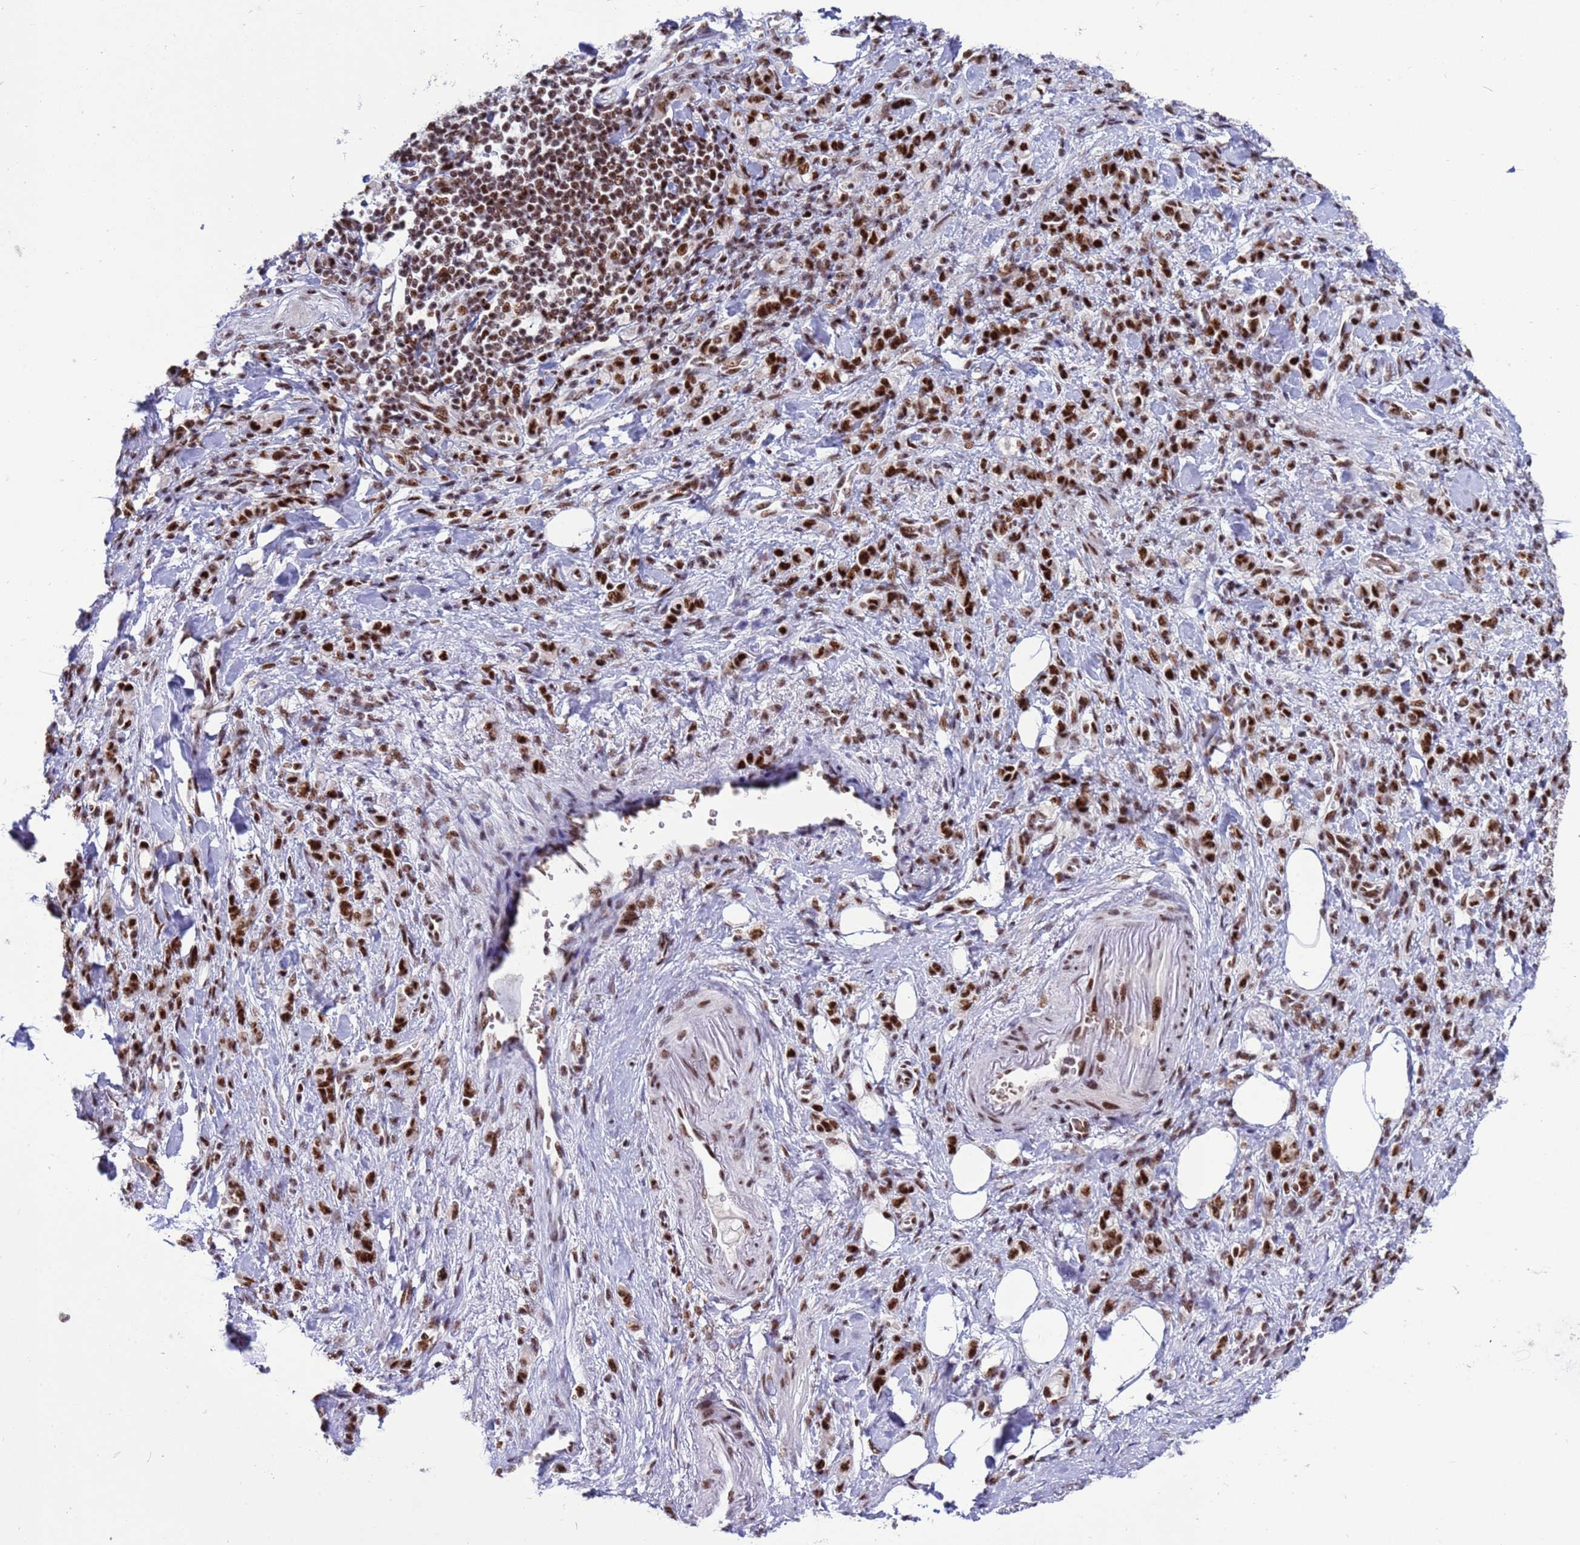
{"staining": {"intensity": "strong", "quantity": ">75%", "location": "nuclear"}, "tissue": "stomach cancer", "cell_type": "Tumor cells", "image_type": "cancer", "snomed": [{"axis": "morphology", "description": "Adenocarcinoma, NOS"}, {"axis": "topography", "description": "Stomach"}], "caption": "A high-resolution histopathology image shows immunohistochemistry staining of stomach cancer (adenocarcinoma), which exhibits strong nuclear expression in approximately >75% of tumor cells. The staining is performed using DAB brown chromogen to label protein expression. The nuclei are counter-stained blue using hematoxylin.", "gene": "THOC2", "patient": {"sex": "male", "age": 77}}